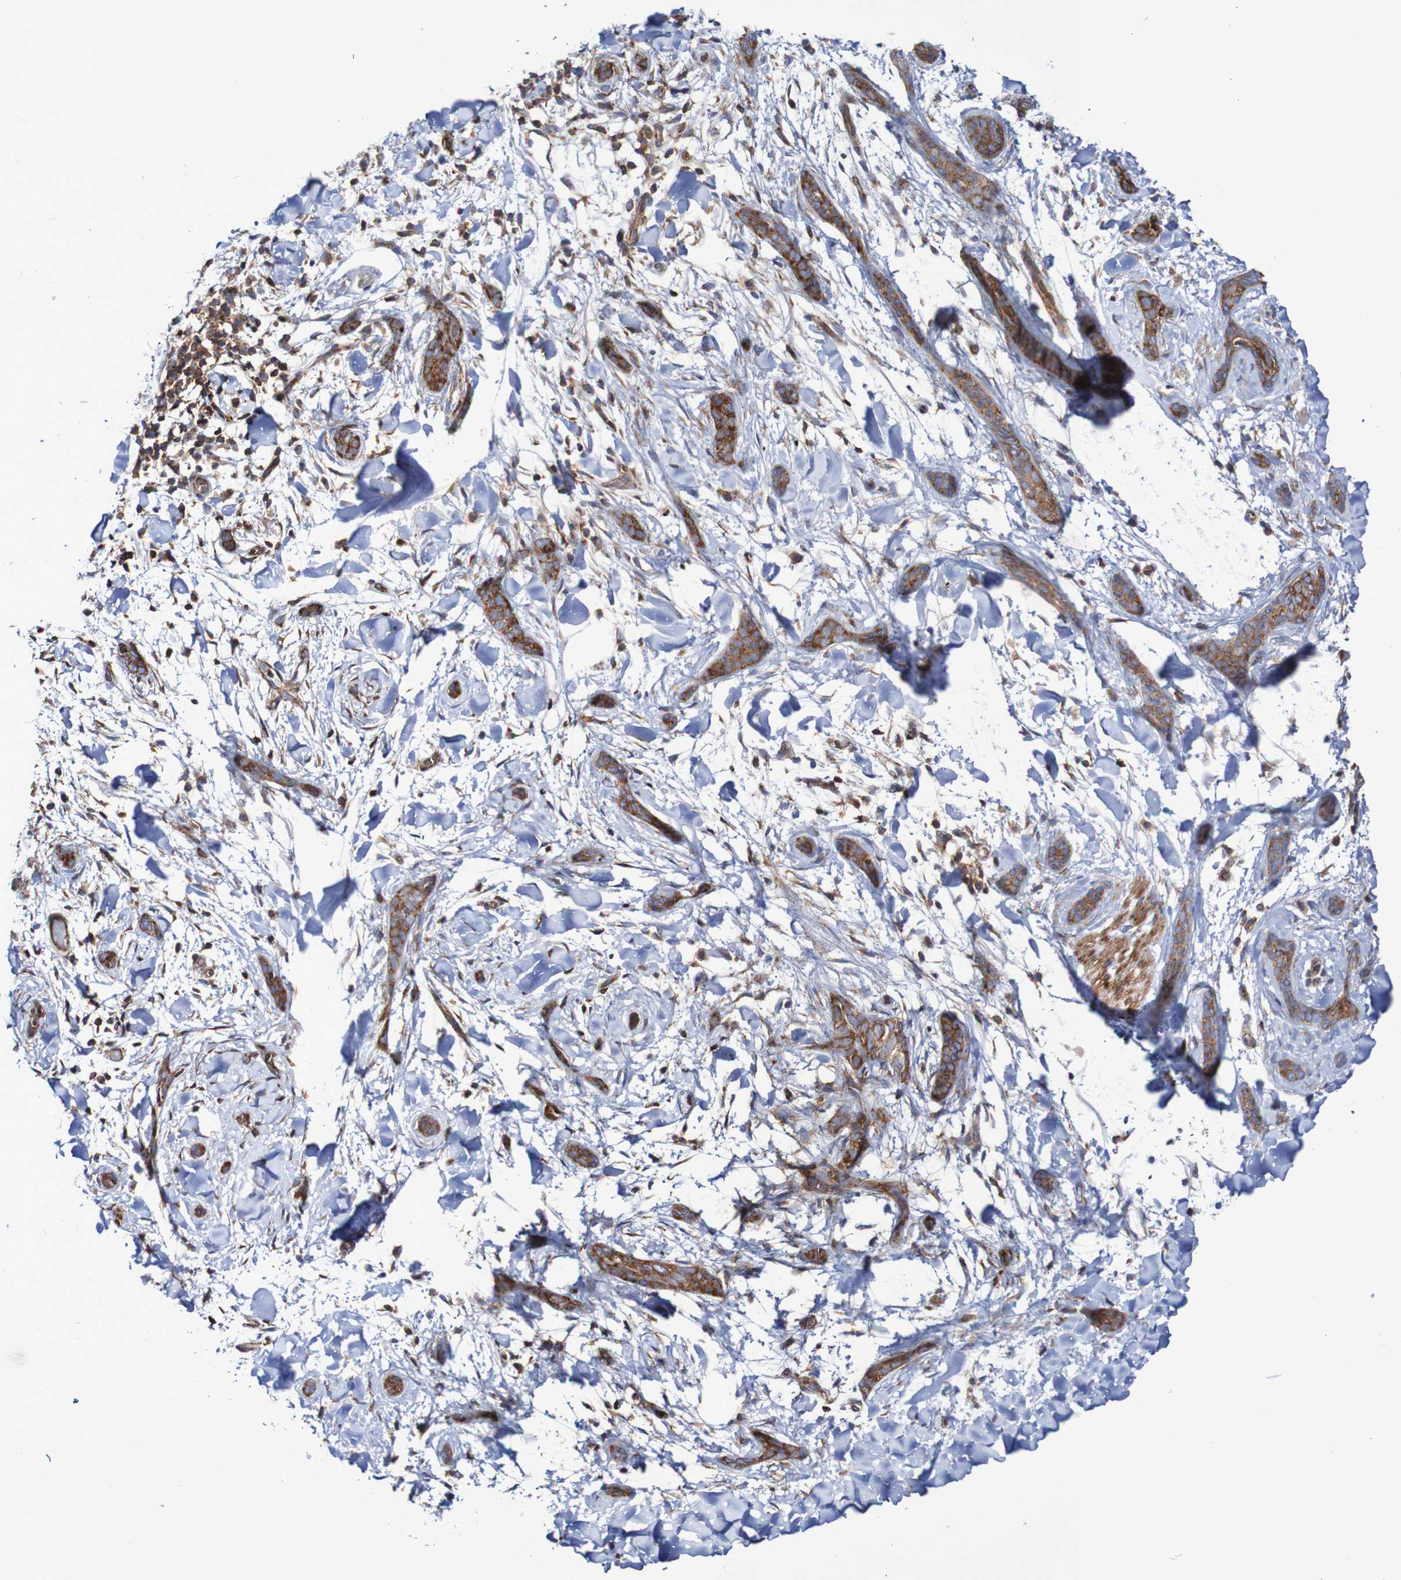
{"staining": {"intensity": "moderate", "quantity": ">75%", "location": "cytoplasmic/membranous"}, "tissue": "skin cancer", "cell_type": "Tumor cells", "image_type": "cancer", "snomed": [{"axis": "morphology", "description": "Basal cell carcinoma"}, {"axis": "morphology", "description": "Adnexal tumor, benign"}, {"axis": "topography", "description": "Skin"}], "caption": "Basal cell carcinoma (skin) stained for a protein demonstrates moderate cytoplasmic/membranous positivity in tumor cells.", "gene": "FXR2", "patient": {"sex": "female", "age": 42}}